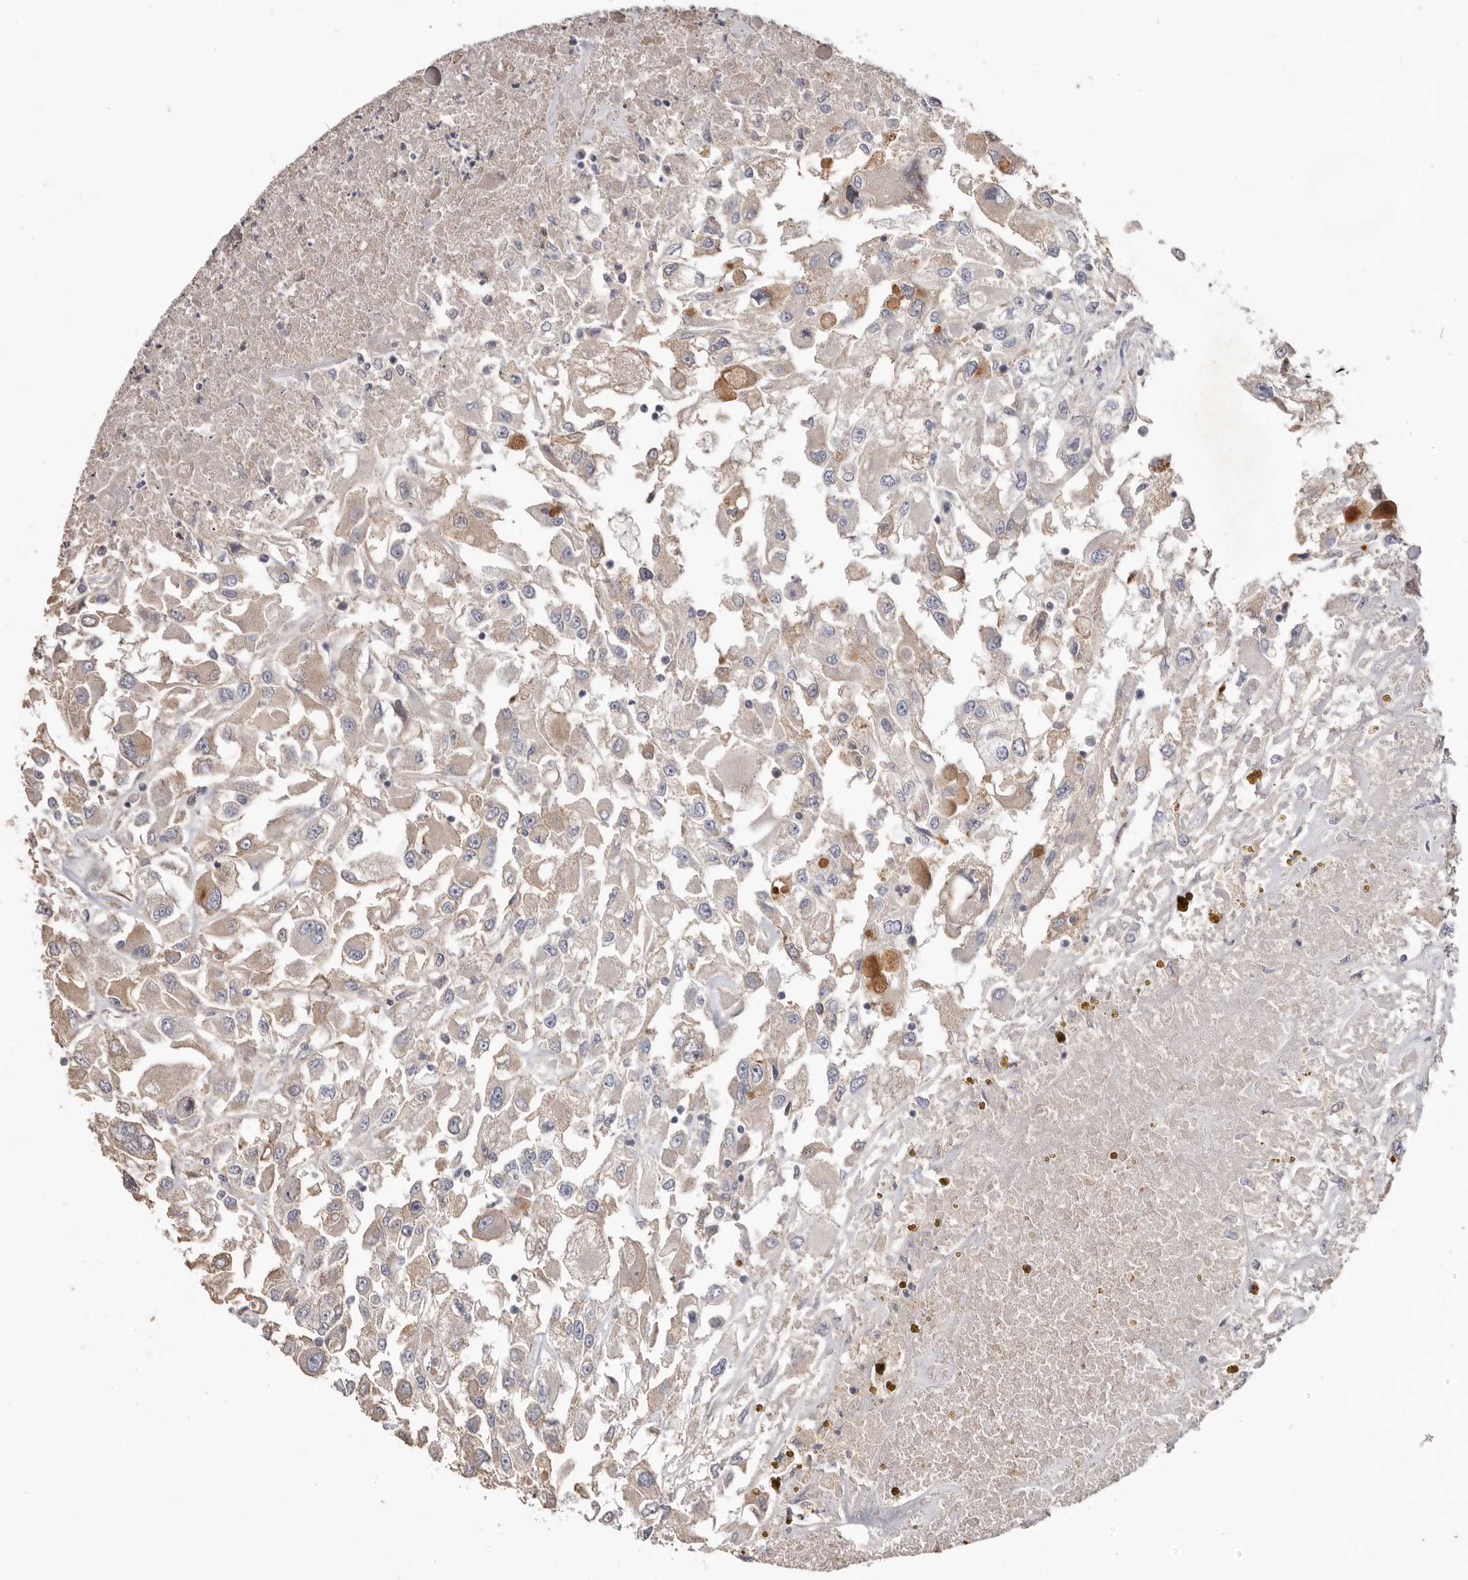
{"staining": {"intensity": "weak", "quantity": "<25%", "location": "cytoplasmic/membranous"}, "tissue": "renal cancer", "cell_type": "Tumor cells", "image_type": "cancer", "snomed": [{"axis": "morphology", "description": "Adenocarcinoma, NOS"}, {"axis": "topography", "description": "Kidney"}], "caption": "An image of human renal cancer is negative for staining in tumor cells.", "gene": "HCAR2", "patient": {"sex": "female", "age": 52}}